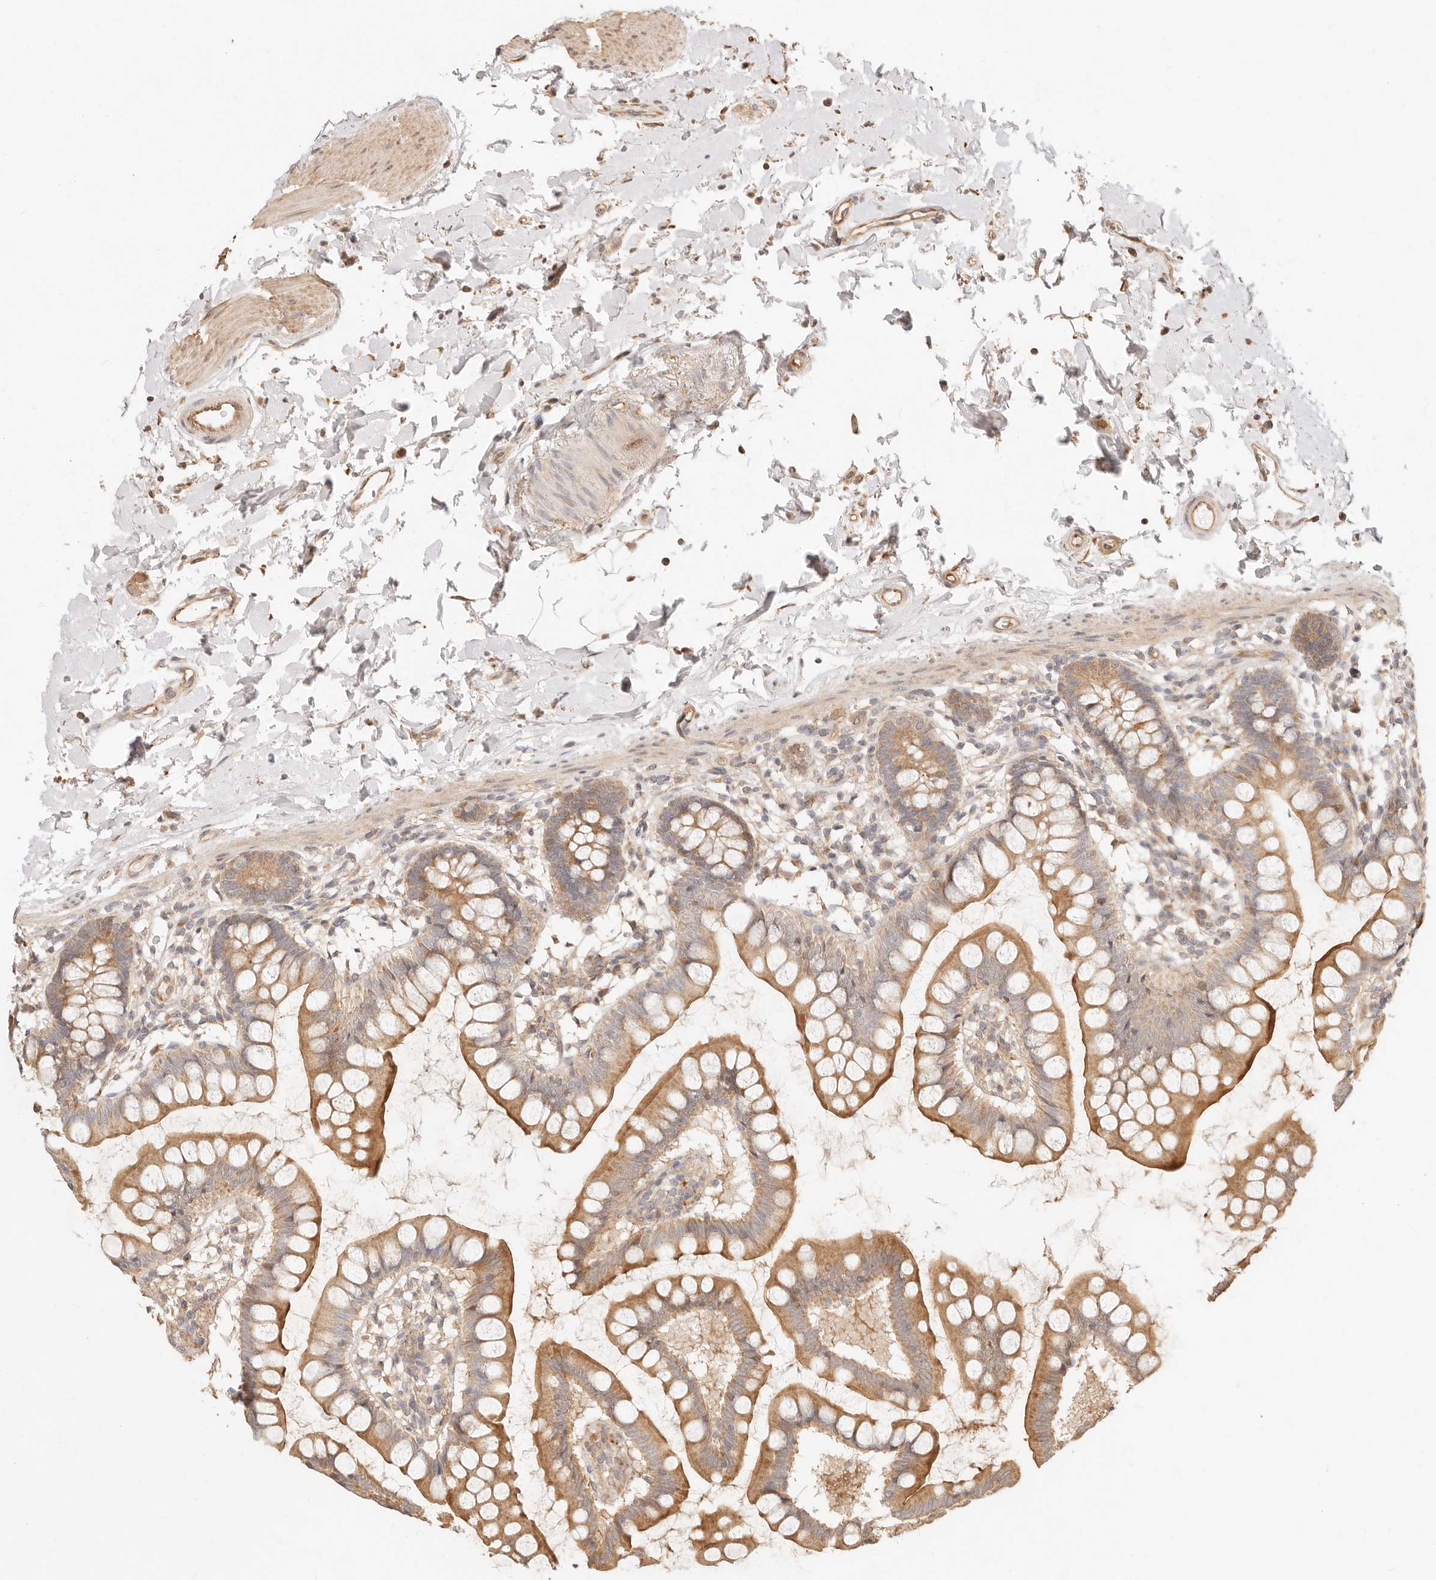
{"staining": {"intensity": "moderate", "quantity": ">75%", "location": "cytoplasmic/membranous"}, "tissue": "small intestine", "cell_type": "Glandular cells", "image_type": "normal", "snomed": [{"axis": "morphology", "description": "Normal tissue, NOS"}, {"axis": "topography", "description": "Small intestine"}], "caption": "DAB (3,3'-diaminobenzidine) immunohistochemical staining of unremarkable small intestine shows moderate cytoplasmic/membranous protein expression in about >75% of glandular cells. (Brightfield microscopy of DAB IHC at high magnification).", "gene": "UBXN10", "patient": {"sex": "female", "age": 84}}